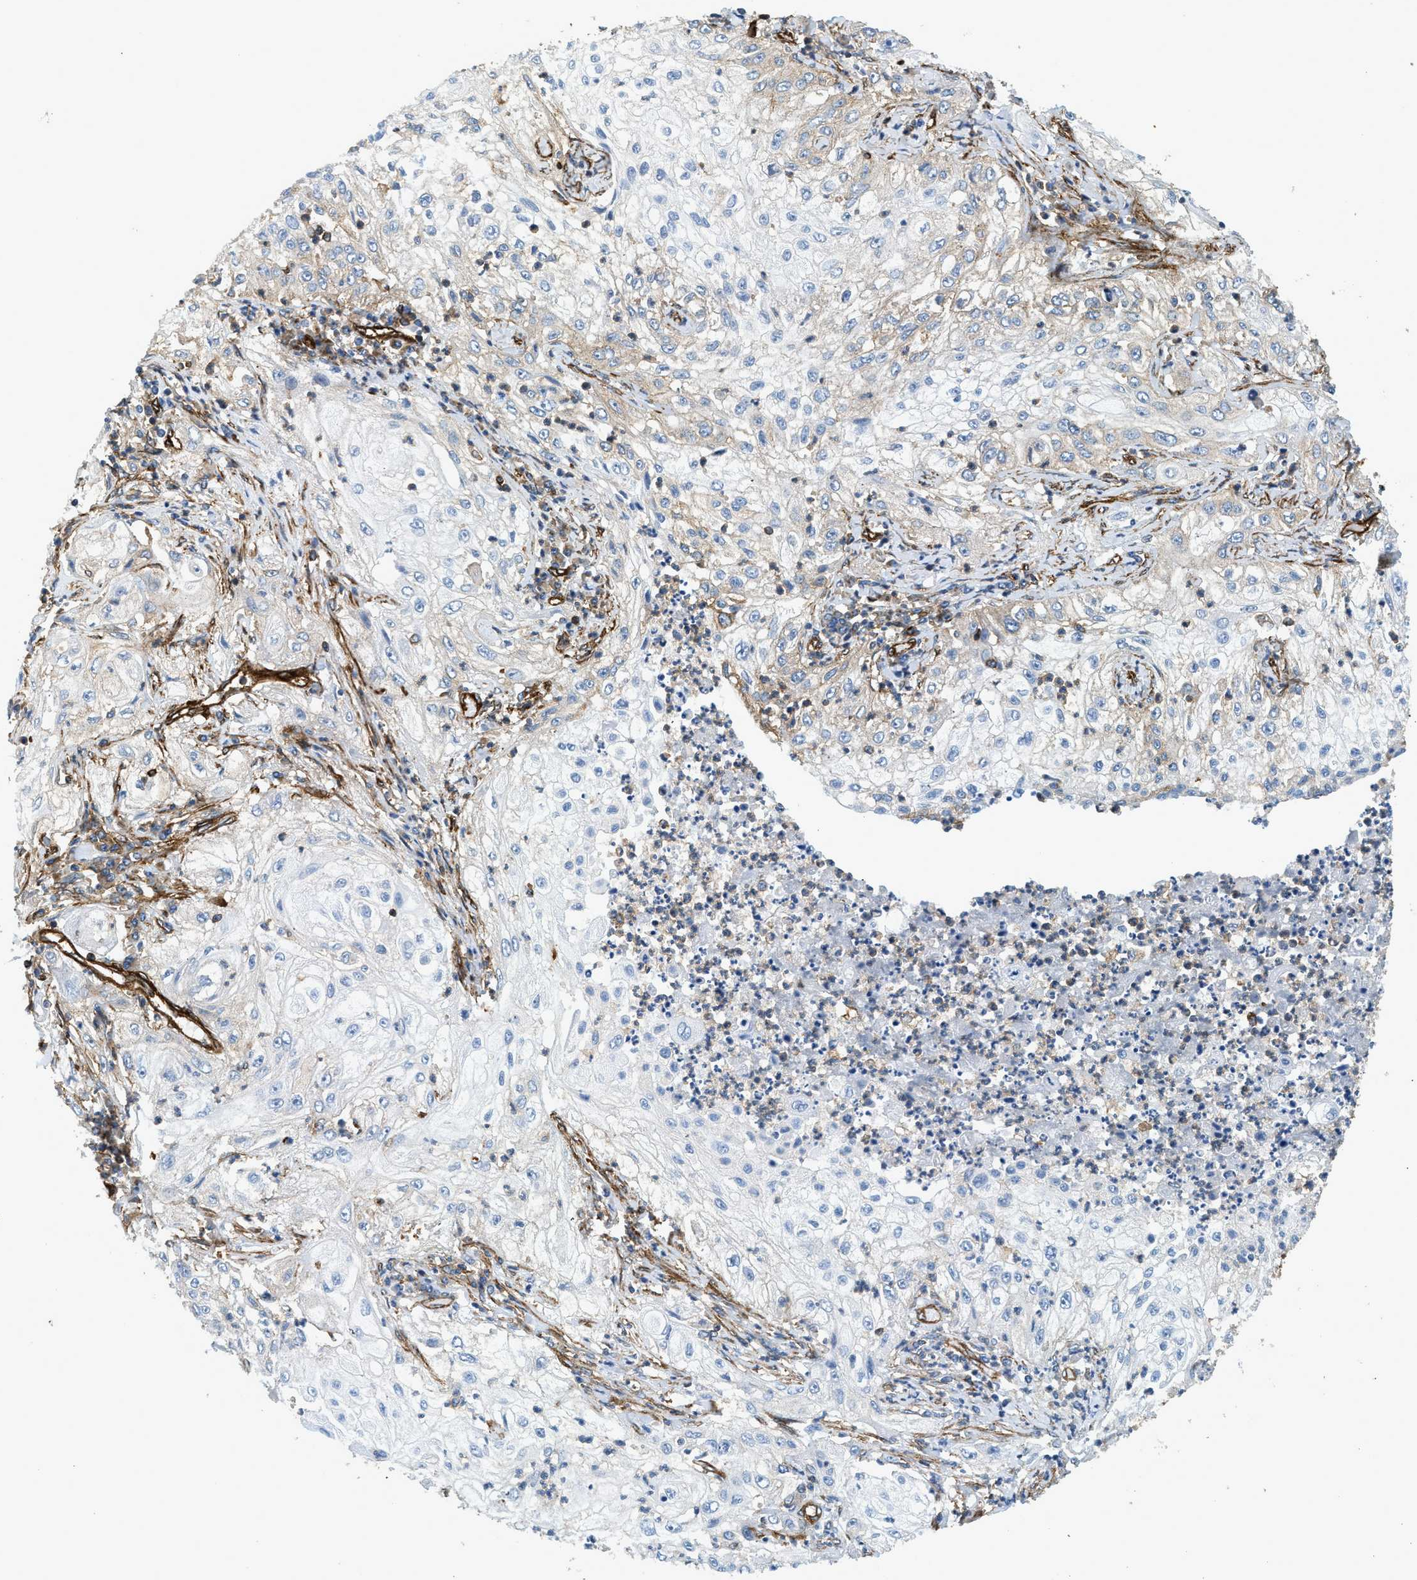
{"staining": {"intensity": "weak", "quantity": "<25%", "location": "cytoplasmic/membranous"}, "tissue": "lung cancer", "cell_type": "Tumor cells", "image_type": "cancer", "snomed": [{"axis": "morphology", "description": "Inflammation, NOS"}, {"axis": "morphology", "description": "Squamous cell carcinoma, NOS"}, {"axis": "topography", "description": "Lymph node"}, {"axis": "topography", "description": "Soft tissue"}, {"axis": "topography", "description": "Lung"}], "caption": "A histopathology image of squamous cell carcinoma (lung) stained for a protein demonstrates no brown staining in tumor cells.", "gene": "HIP1", "patient": {"sex": "male", "age": 66}}